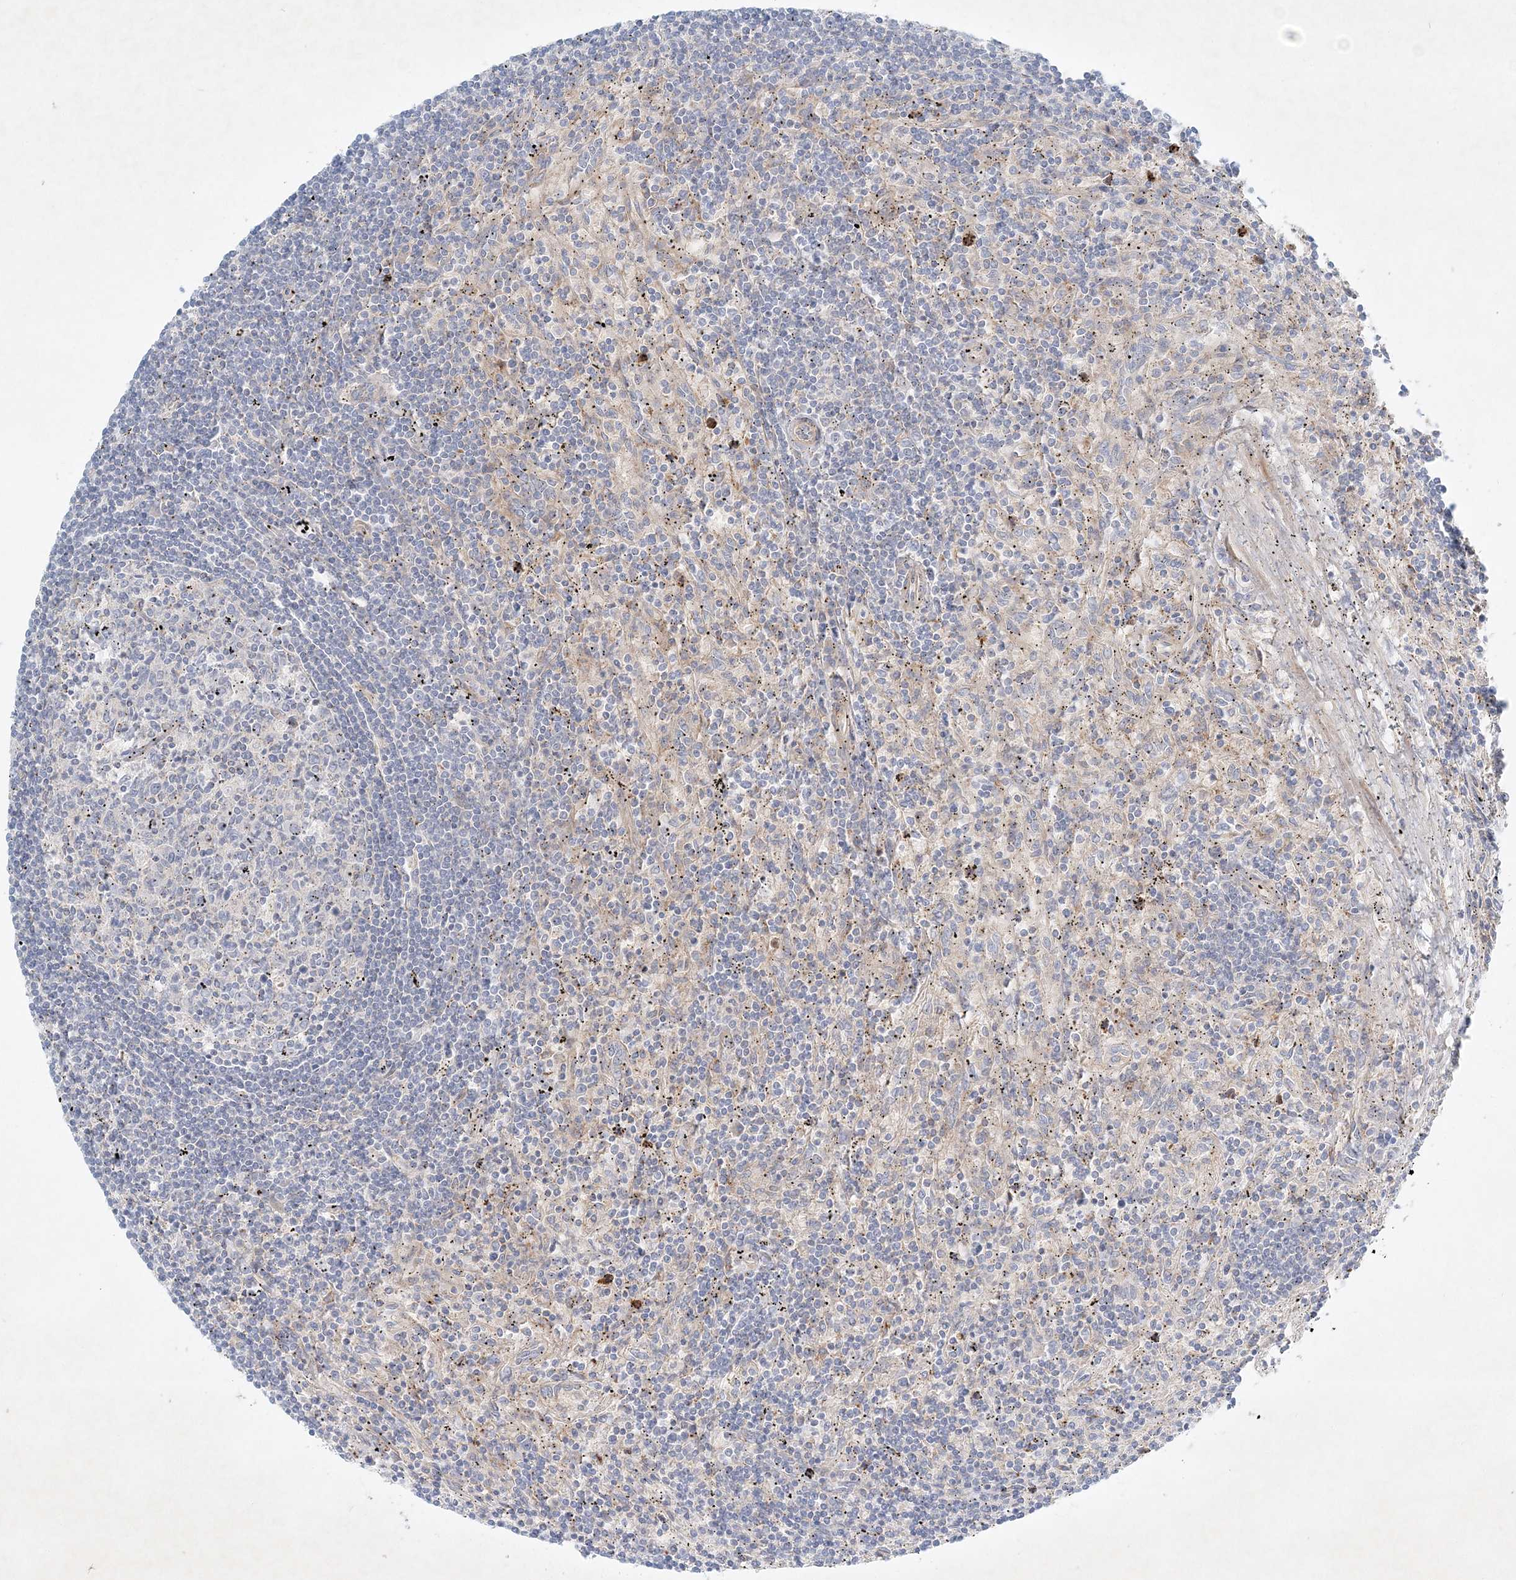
{"staining": {"intensity": "negative", "quantity": "none", "location": "none"}, "tissue": "lymphoma", "cell_type": "Tumor cells", "image_type": "cancer", "snomed": [{"axis": "morphology", "description": "Malignant lymphoma, non-Hodgkin's type, Low grade"}, {"axis": "topography", "description": "Spleen"}], "caption": "Tumor cells show no significant protein positivity in malignant lymphoma, non-Hodgkin's type (low-grade).", "gene": "STK11IP", "patient": {"sex": "male", "age": 76}}